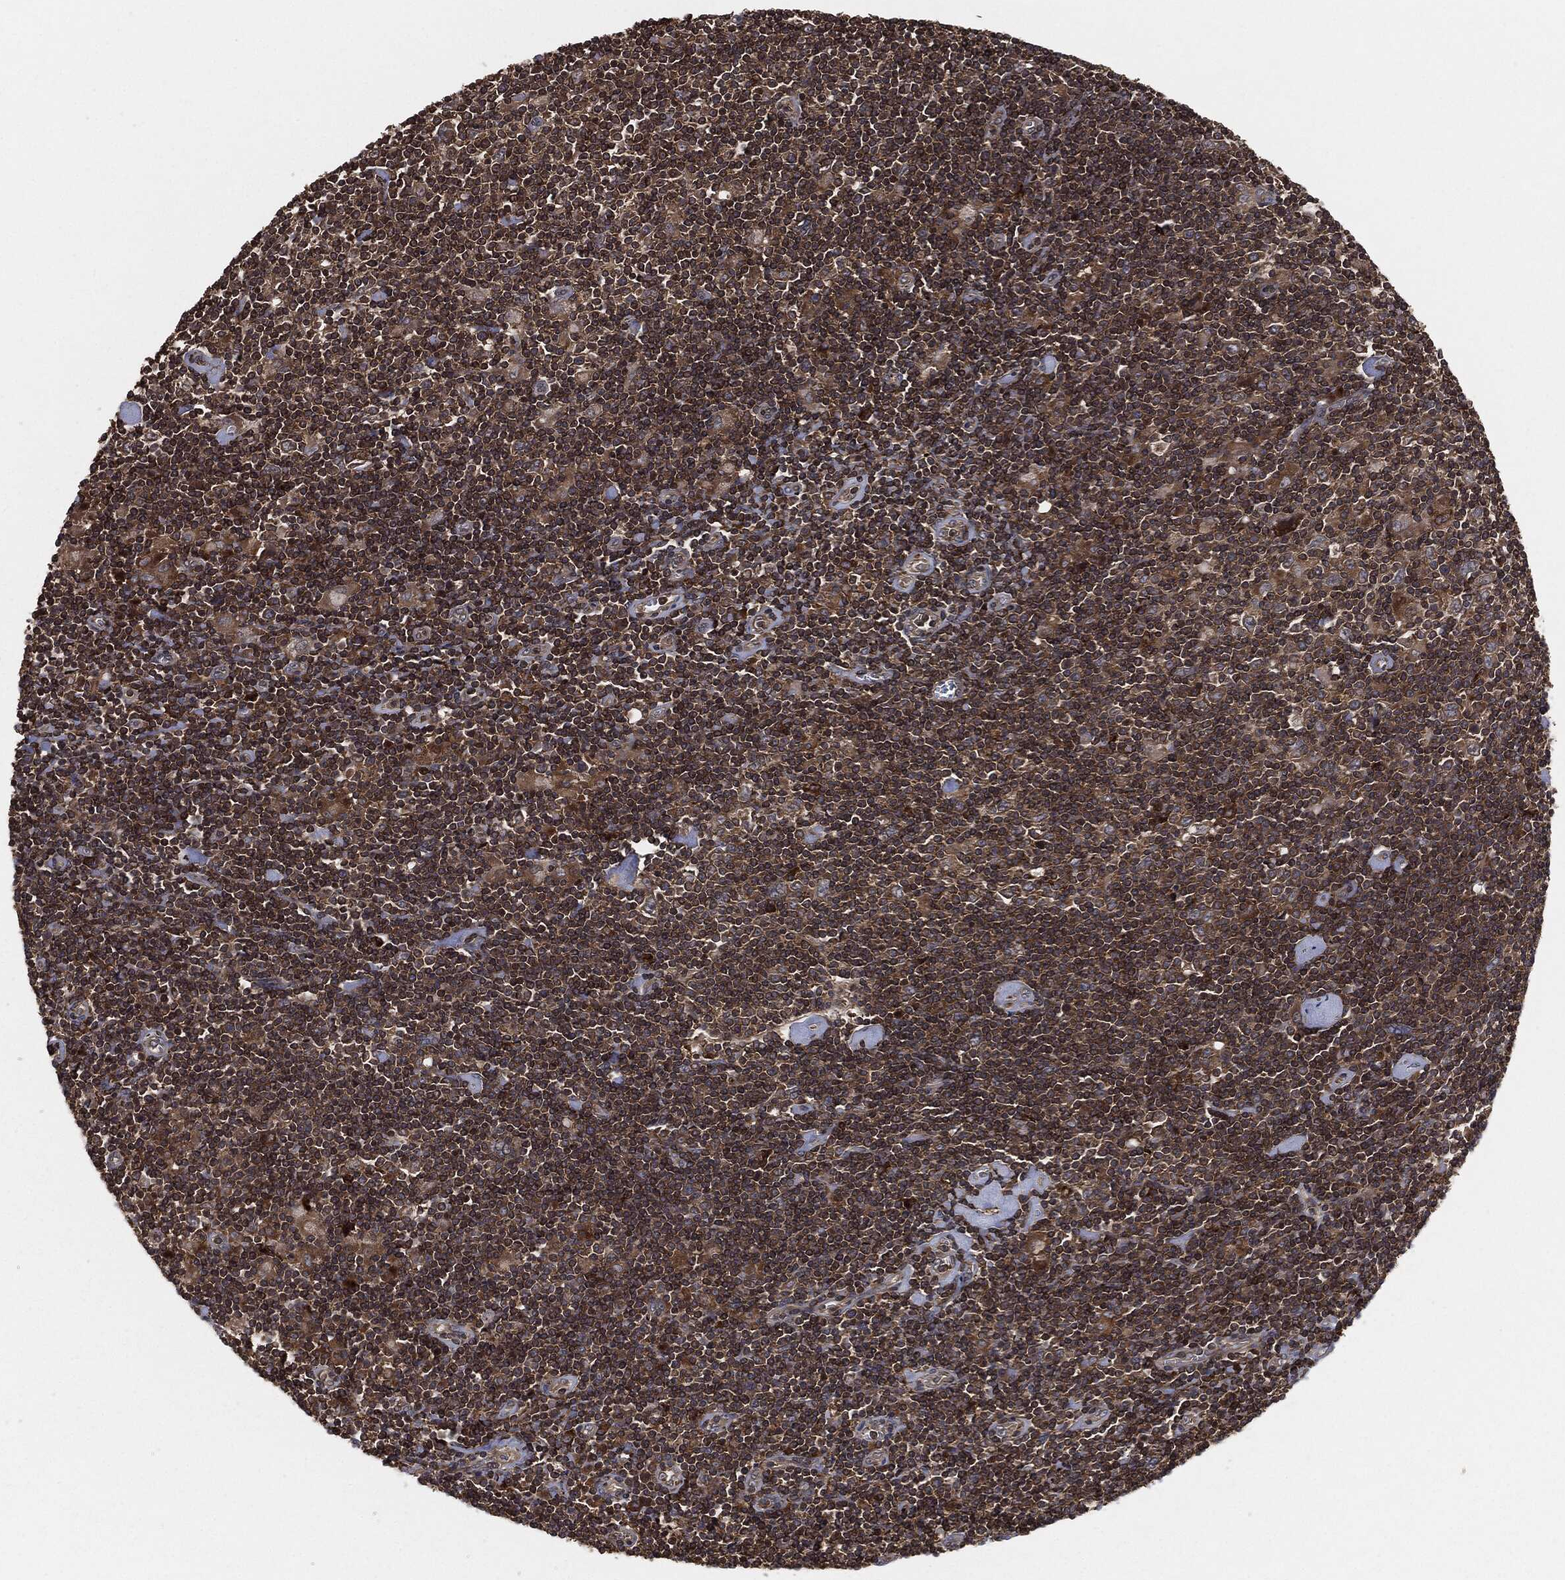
{"staining": {"intensity": "moderate", "quantity": ">75%", "location": "cytoplasmic/membranous"}, "tissue": "lymphoma", "cell_type": "Tumor cells", "image_type": "cancer", "snomed": [{"axis": "morphology", "description": "Hodgkin's disease, NOS"}, {"axis": "topography", "description": "Lymph node"}], "caption": "Approximately >75% of tumor cells in human lymphoma exhibit moderate cytoplasmic/membranous protein expression as visualized by brown immunohistochemical staining.", "gene": "ERBIN", "patient": {"sex": "male", "age": 40}}